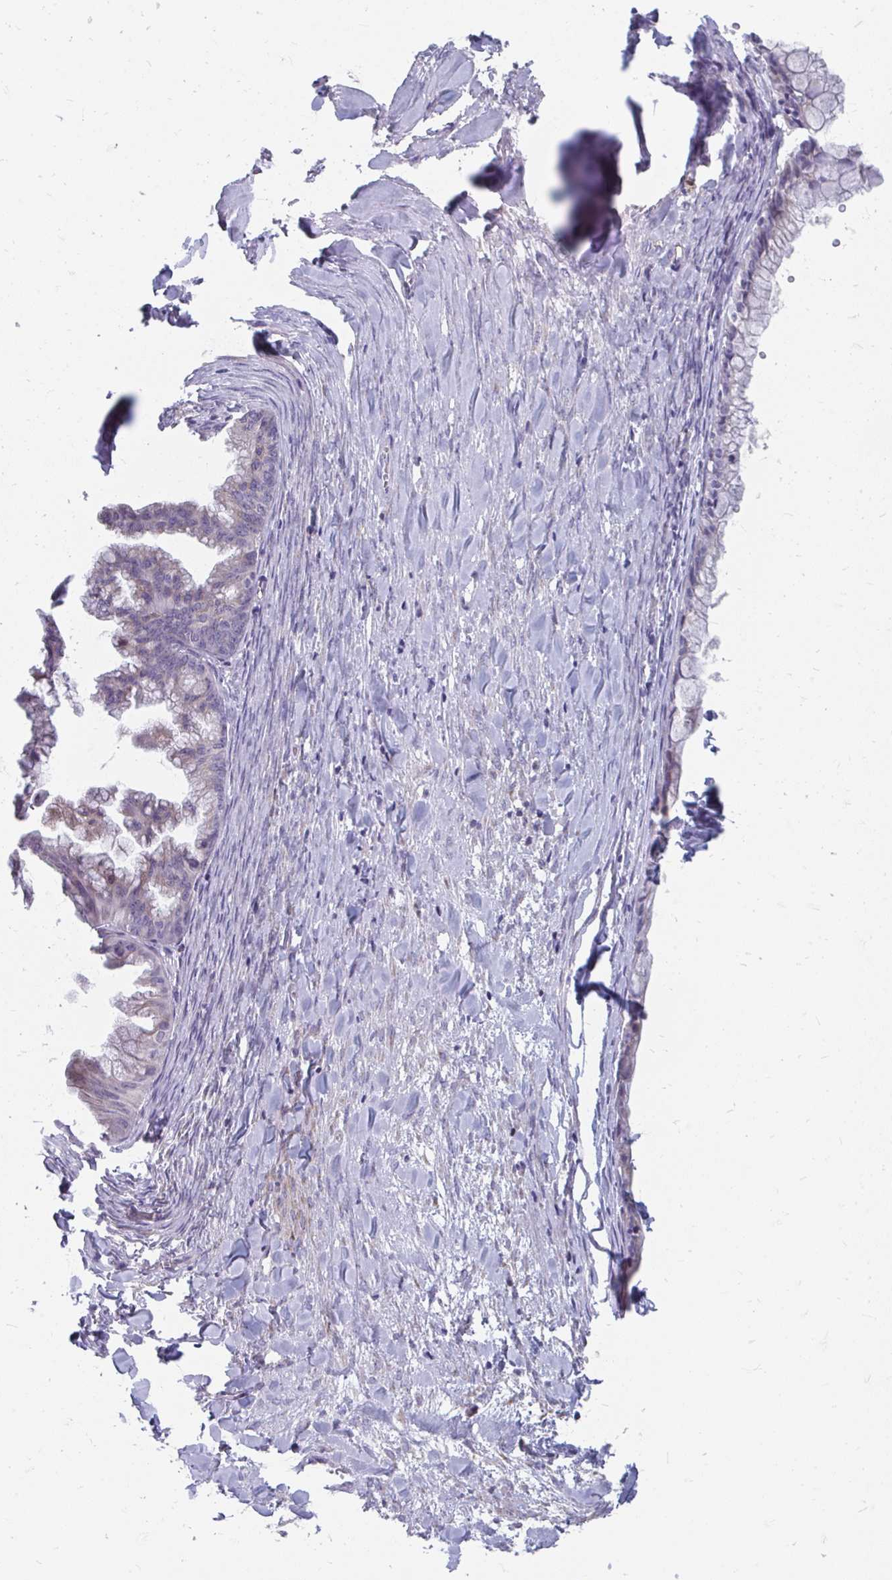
{"staining": {"intensity": "weak", "quantity": "<25%", "location": "cytoplasmic/membranous"}, "tissue": "ovarian cancer", "cell_type": "Tumor cells", "image_type": "cancer", "snomed": [{"axis": "morphology", "description": "Cystadenocarcinoma, mucinous, NOS"}, {"axis": "topography", "description": "Ovary"}], "caption": "A photomicrograph of ovarian cancer stained for a protein reveals no brown staining in tumor cells.", "gene": "PABIR3", "patient": {"sex": "female", "age": 35}}